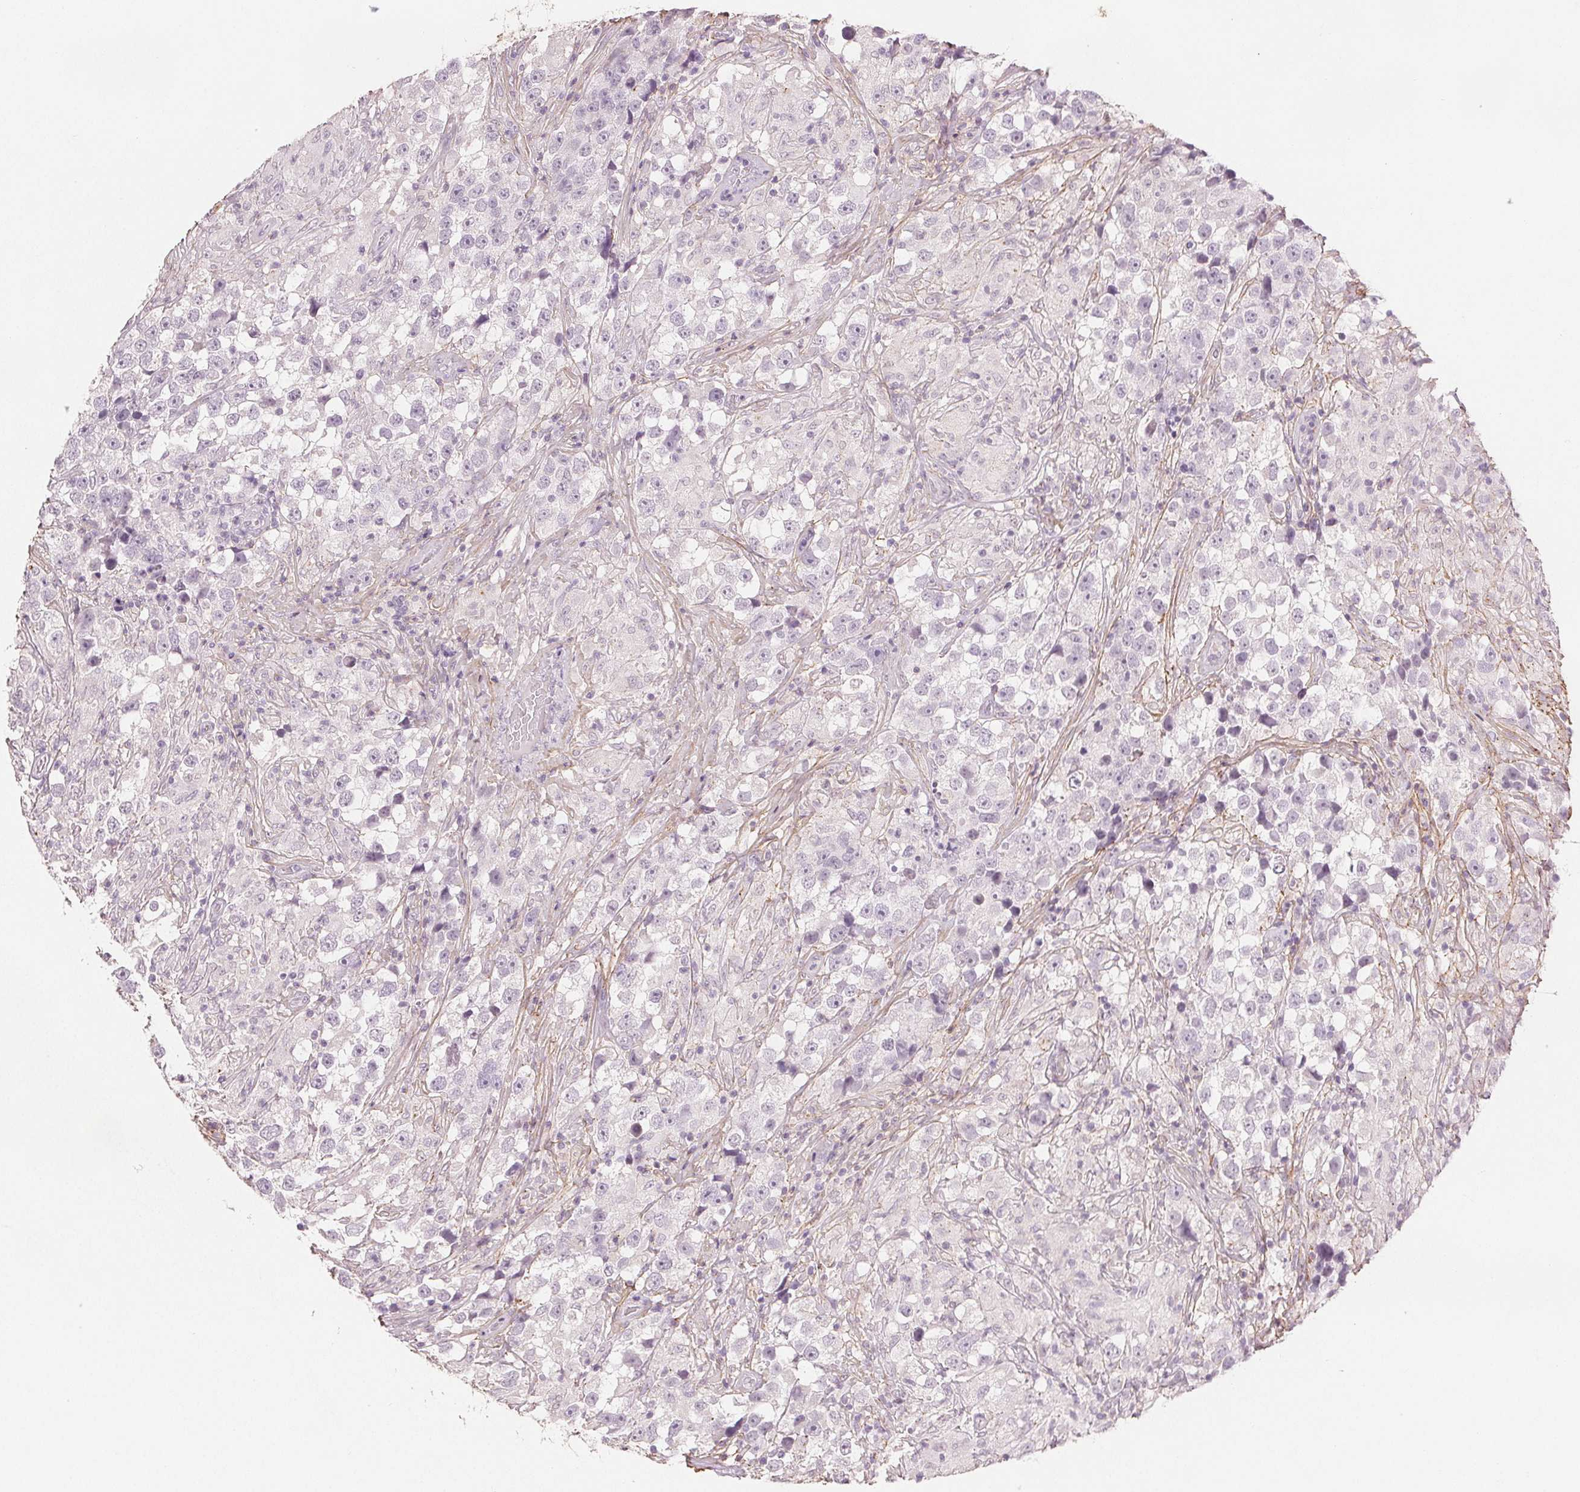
{"staining": {"intensity": "negative", "quantity": "none", "location": "none"}, "tissue": "testis cancer", "cell_type": "Tumor cells", "image_type": "cancer", "snomed": [{"axis": "morphology", "description": "Seminoma, NOS"}, {"axis": "topography", "description": "Testis"}], "caption": "Immunohistochemistry (IHC) of seminoma (testis) demonstrates no expression in tumor cells.", "gene": "FBN1", "patient": {"sex": "male", "age": 46}}